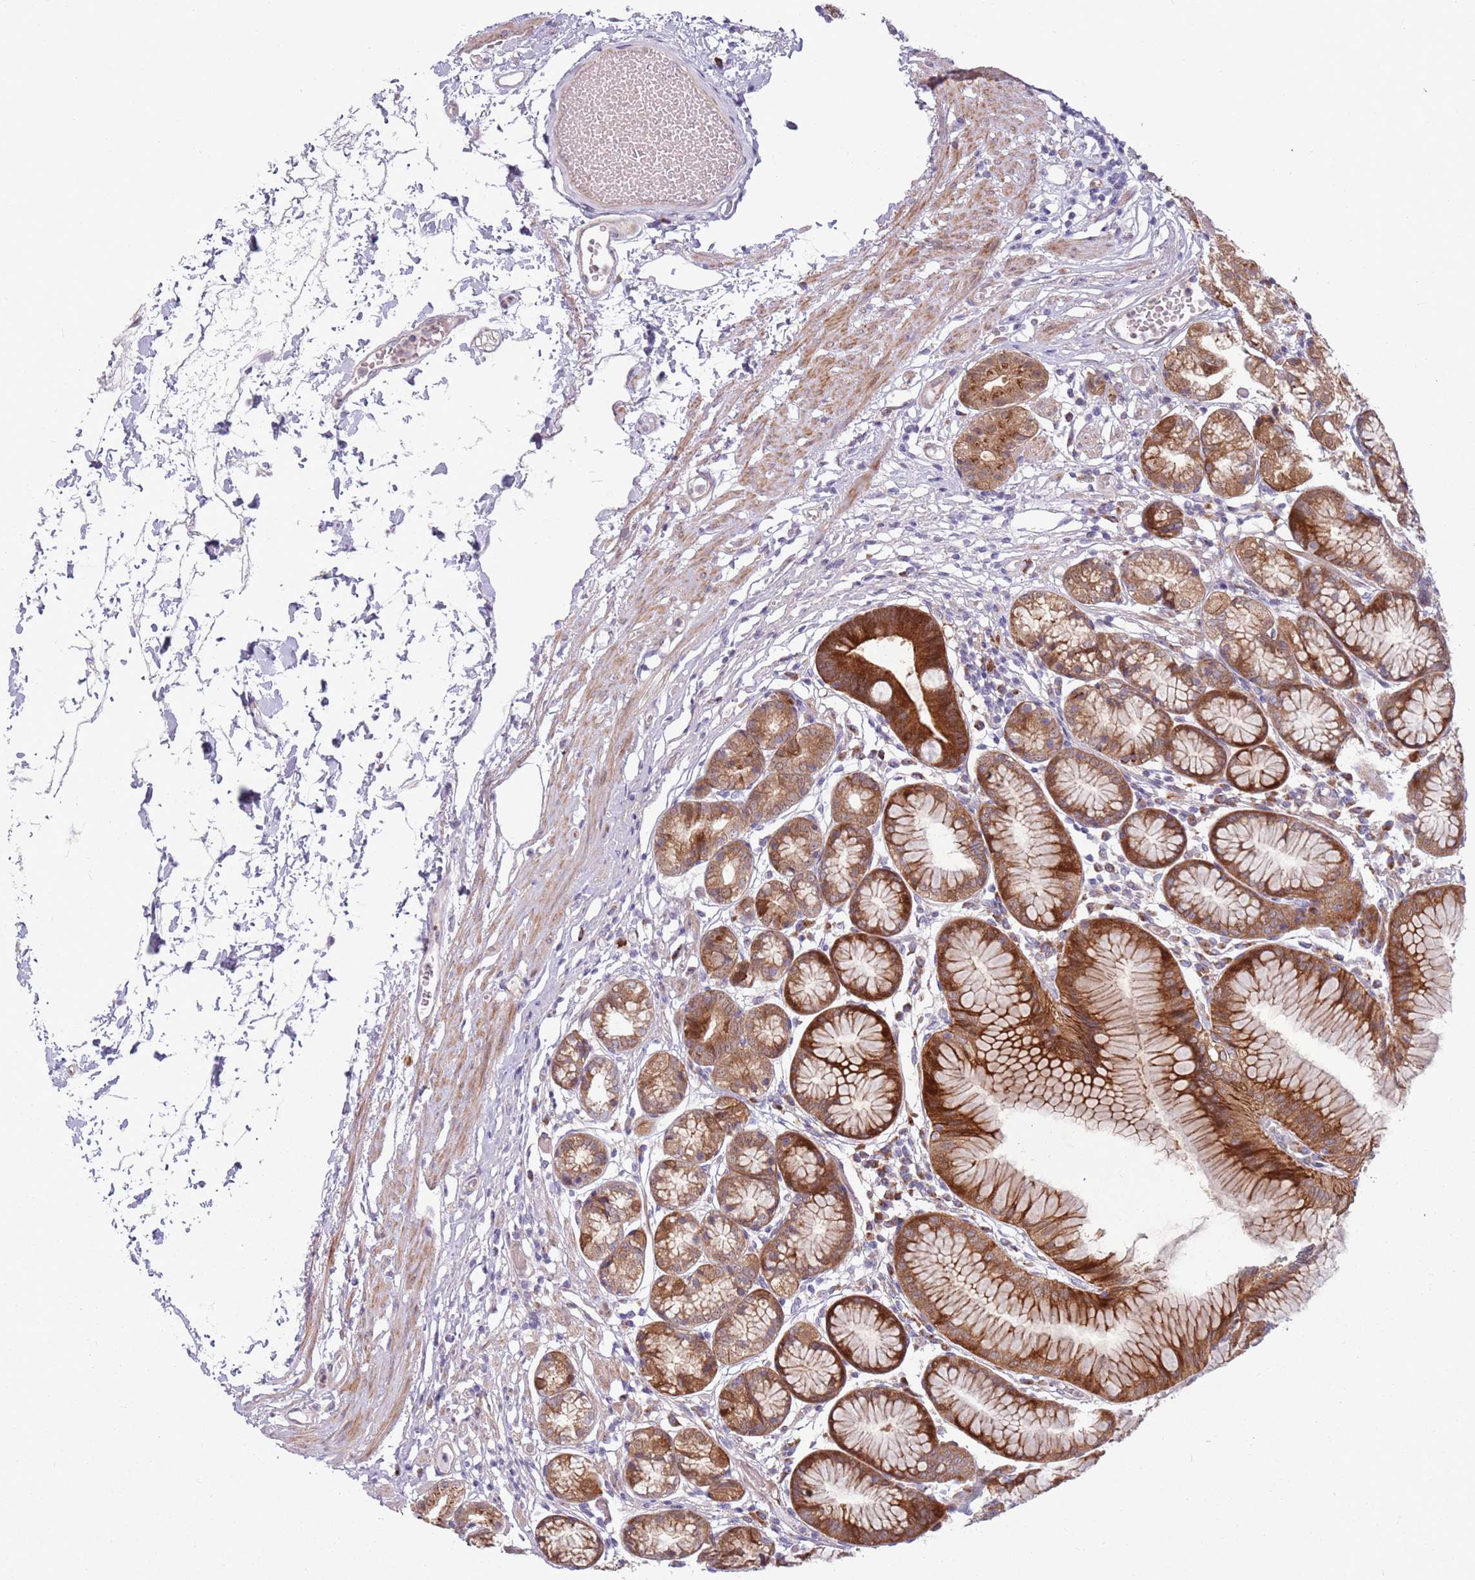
{"staining": {"intensity": "strong", "quantity": ">75%", "location": "cytoplasmic/membranous"}, "tissue": "stomach", "cell_type": "Glandular cells", "image_type": "normal", "snomed": [{"axis": "morphology", "description": "Normal tissue, NOS"}, {"axis": "topography", "description": "Stomach"}], "caption": "A brown stain shows strong cytoplasmic/membranous staining of a protein in glandular cells of normal stomach. Nuclei are stained in blue.", "gene": "CCDC150", "patient": {"sex": "female", "age": 57}}